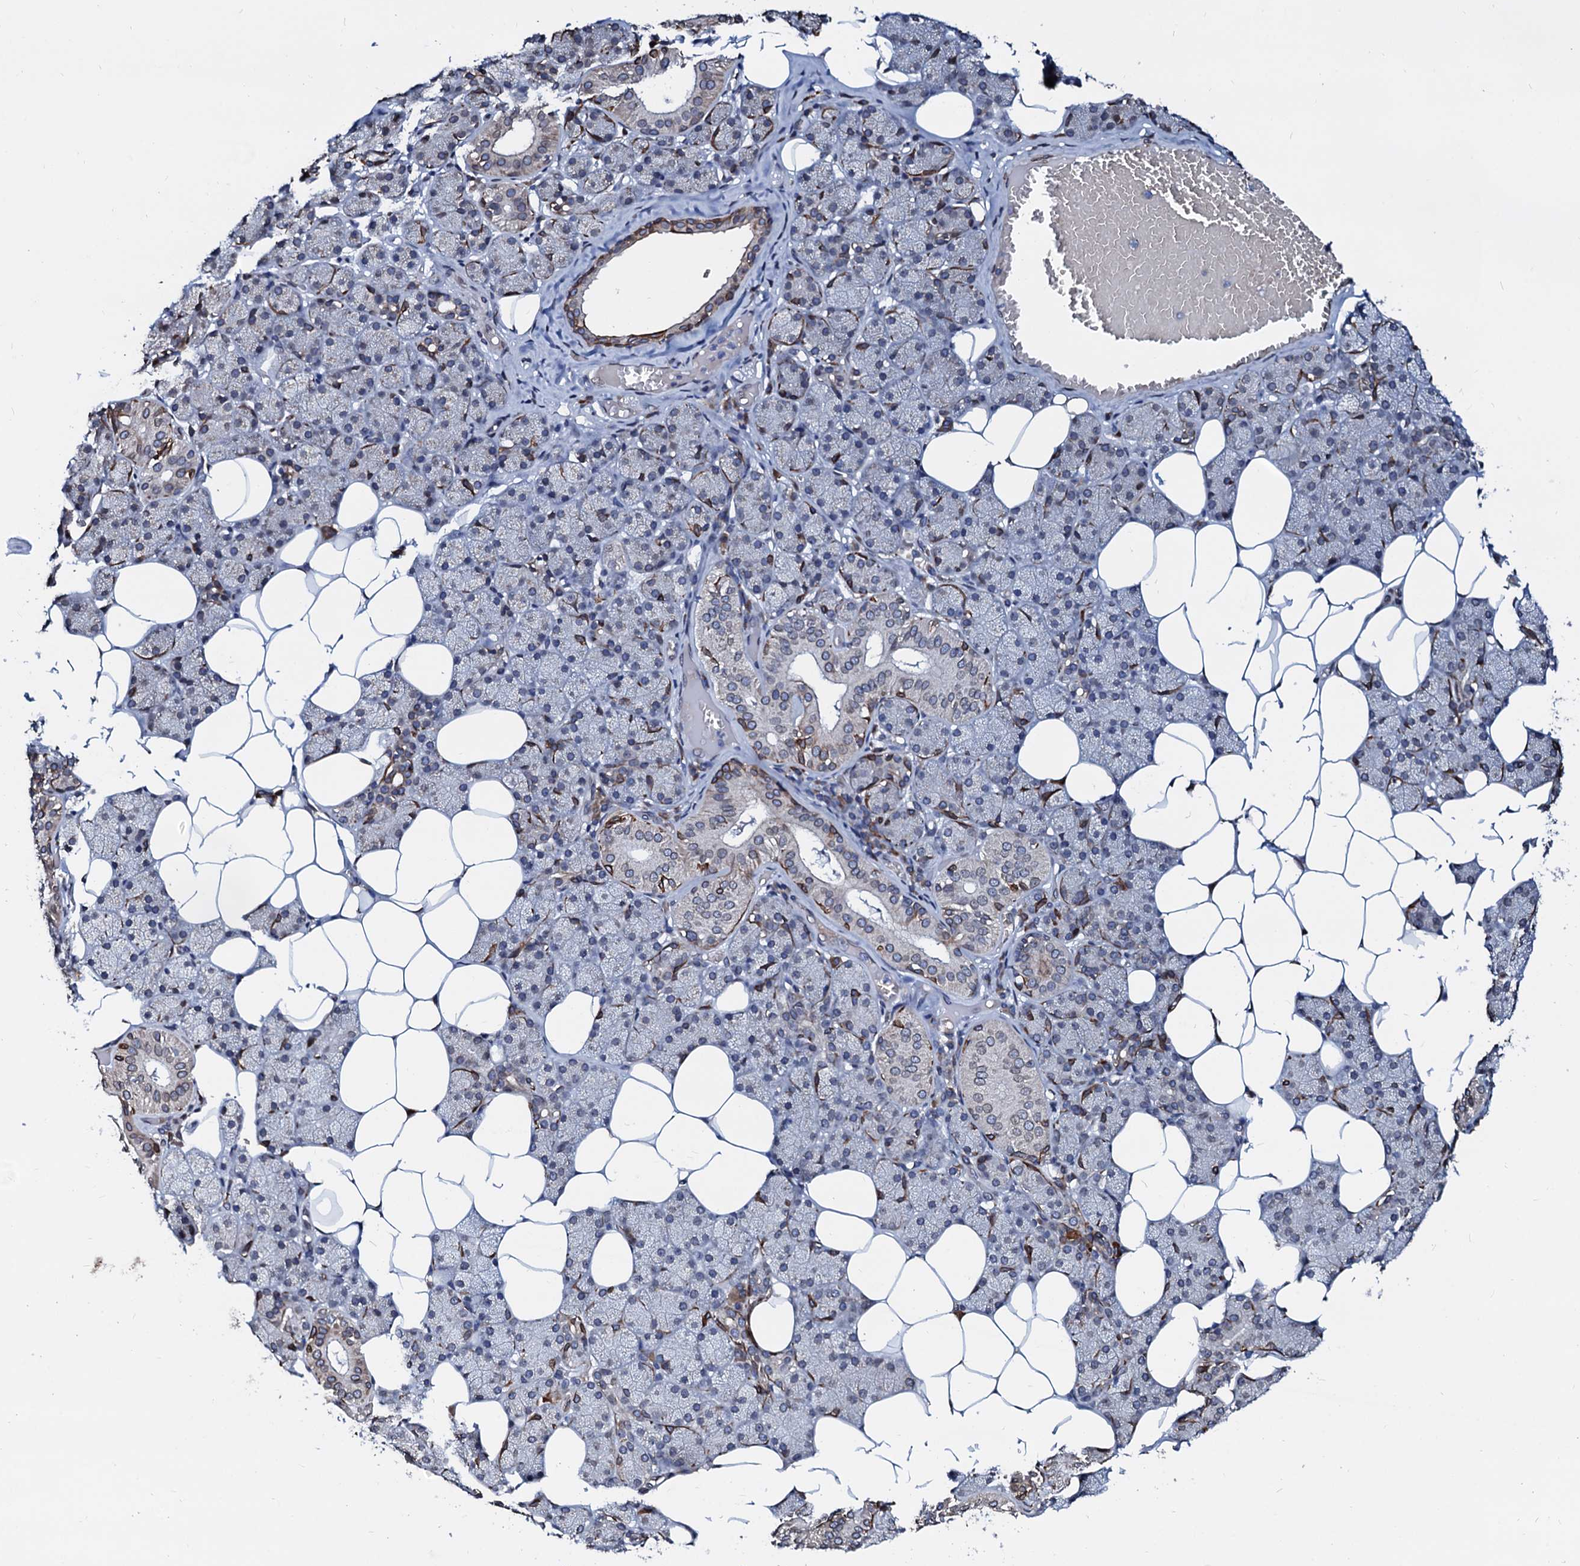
{"staining": {"intensity": "weak", "quantity": "<25%", "location": "cytoplasmic/membranous,nuclear"}, "tissue": "salivary gland", "cell_type": "Glandular cells", "image_type": "normal", "snomed": [{"axis": "morphology", "description": "Normal tissue, NOS"}, {"axis": "topography", "description": "Salivary gland"}], "caption": "Micrograph shows no protein staining in glandular cells of unremarkable salivary gland.", "gene": "NRP2", "patient": {"sex": "female", "age": 33}}